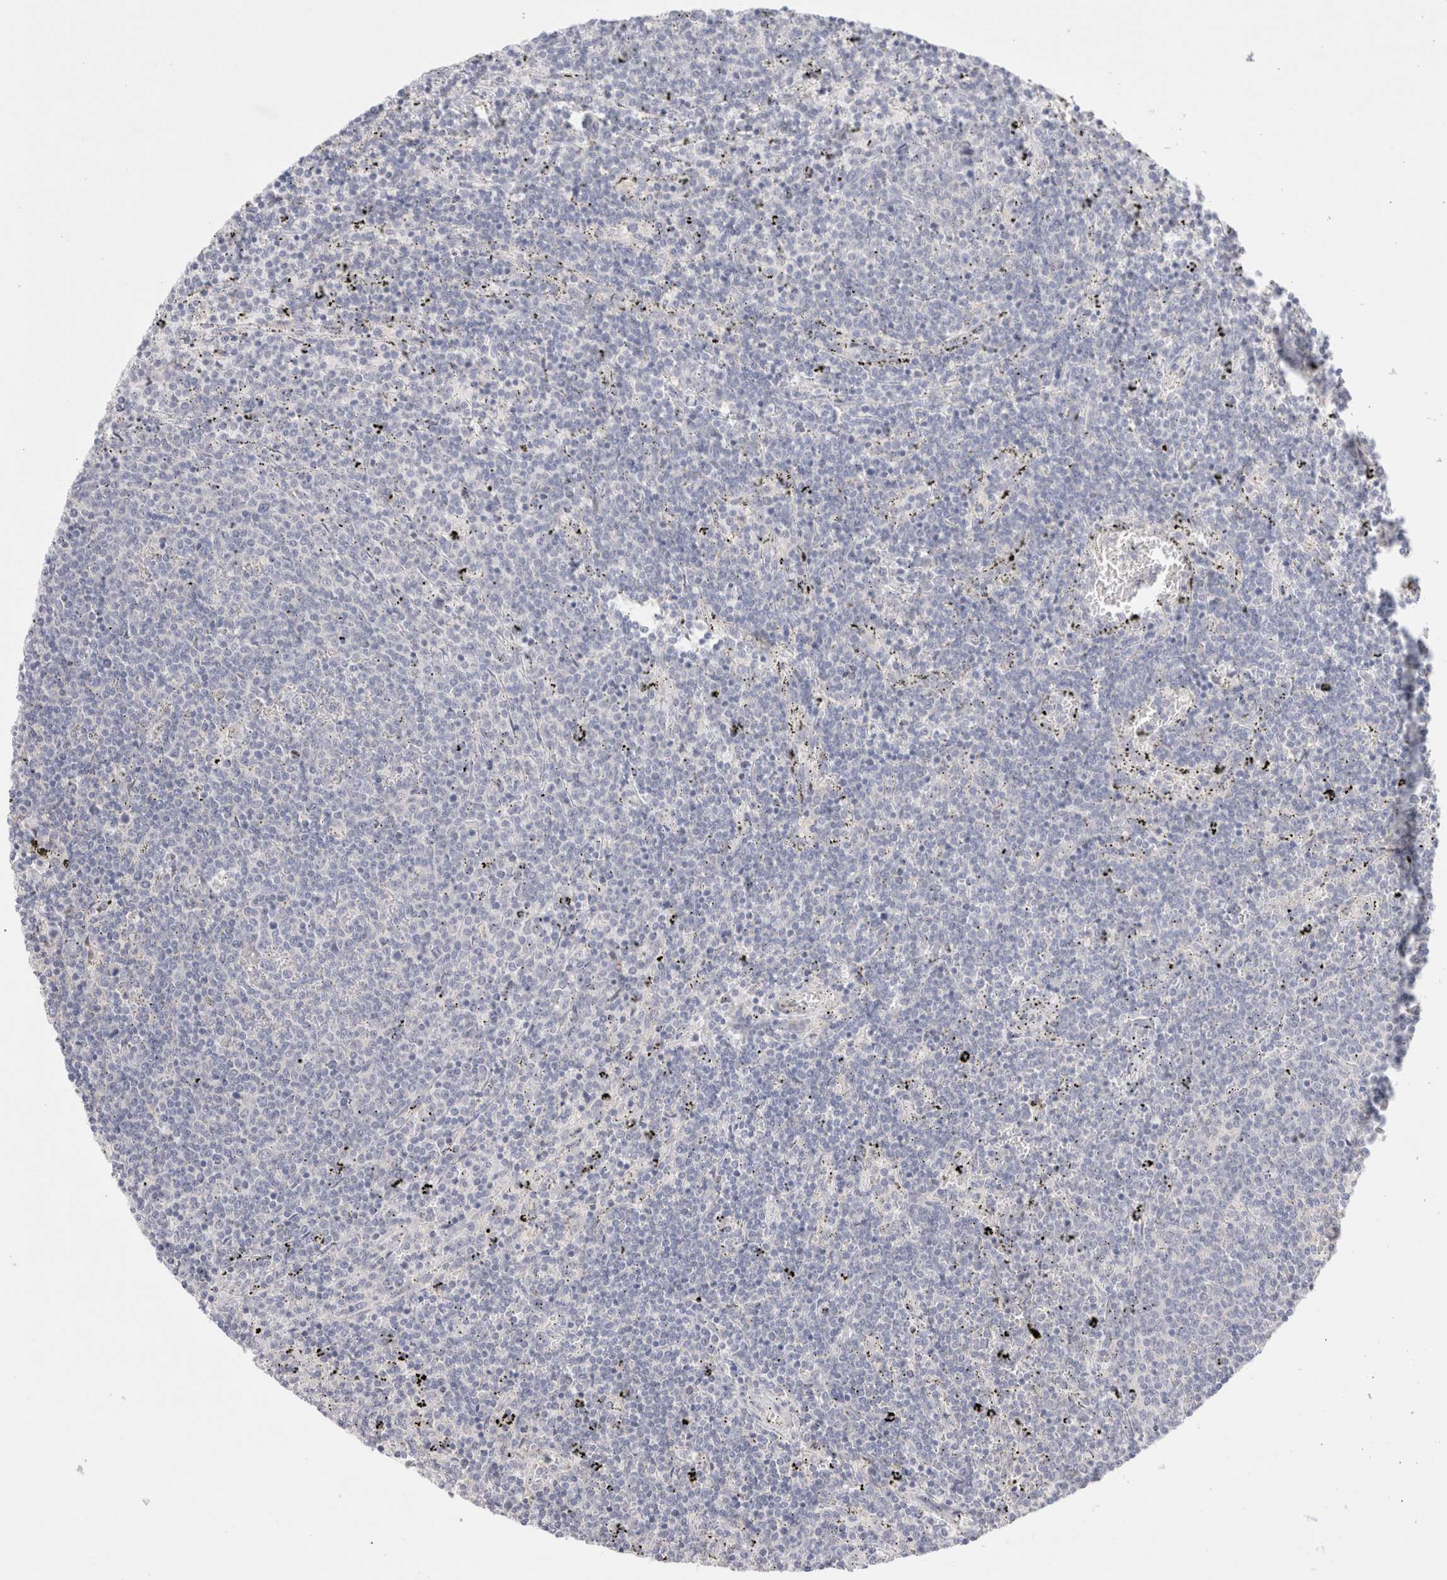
{"staining": {"intensity": "negative", "quantity": "none", "location": "none"}, "tissue": "lymphoma", "cell_type": "Tumor cells", "image_type": "cancer", "snomed": [{"axis": "morphology", "description": "Malignant lymphoma, non-Hodgkin's type, Low grade"}, {"axis": "topography", "description": "Spleen"}], "caption": "High power microscopy image of an IHC micrograph of lymphoma, revealing no significant expression in tumor cells.", "gene": "SPATA20", "patient": {"sex": "female", "age": 50}}